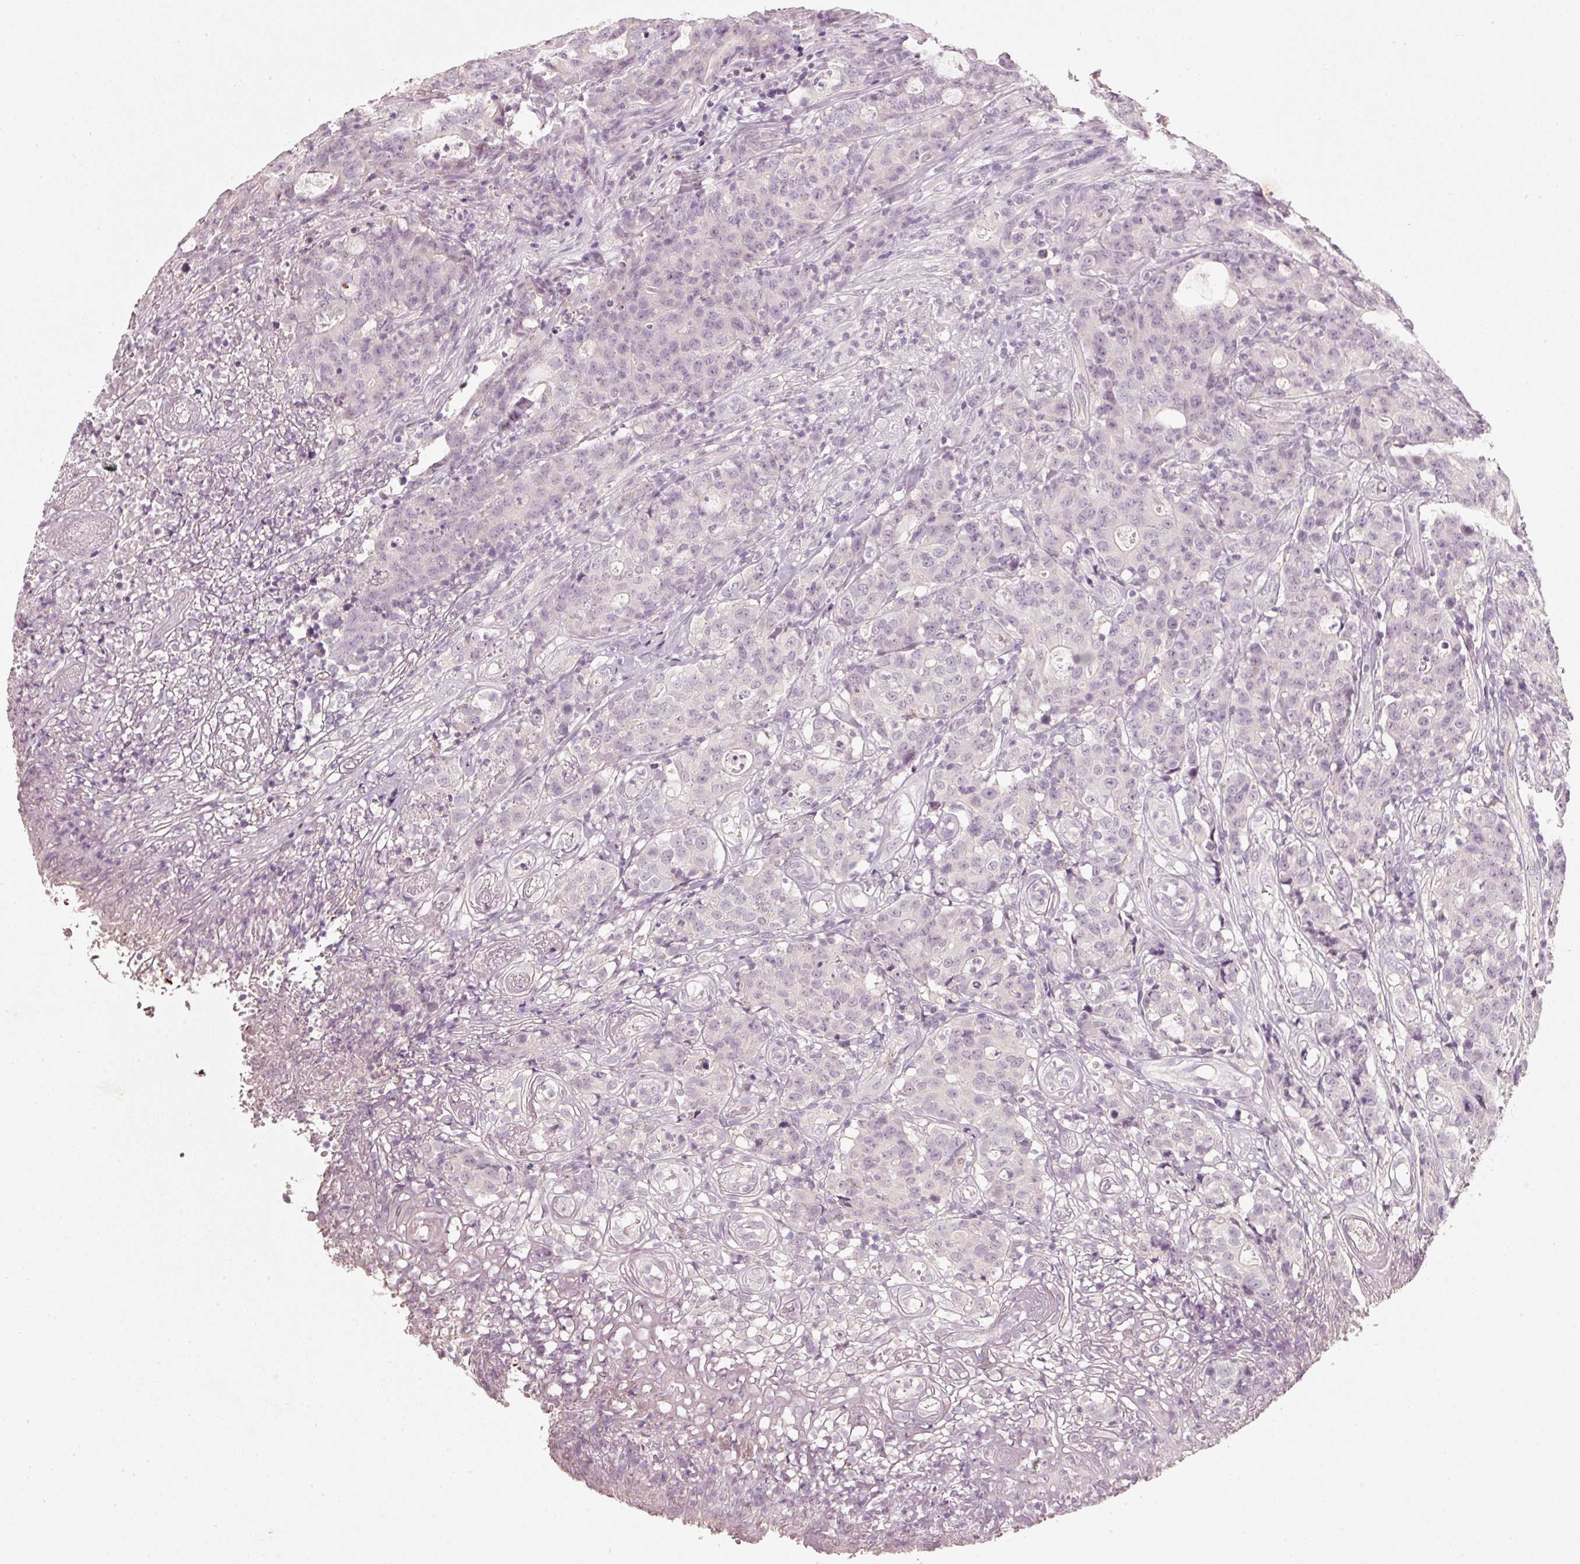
{"staining": {"intensity": "negative", "quantity": "none", "location": "none"}, "tissue": "colorectal cancer", "cell_type": "Tumor cells", "image_type": "cancer", "snomed": [{"axis": "morphology", "description": "Adenocarcinoma, NOS"}, {"axis": "topography", "description": "Colon"}], "caption": "Immunohistochemistry (IHC) of human colorectal cancer shows no staining in tumor cells. (Brightfield microscopy of DAB immunohistochemistry at high magnification).", "gene": "STEAP1", "patient": {"sex": "male", "age": 83}}